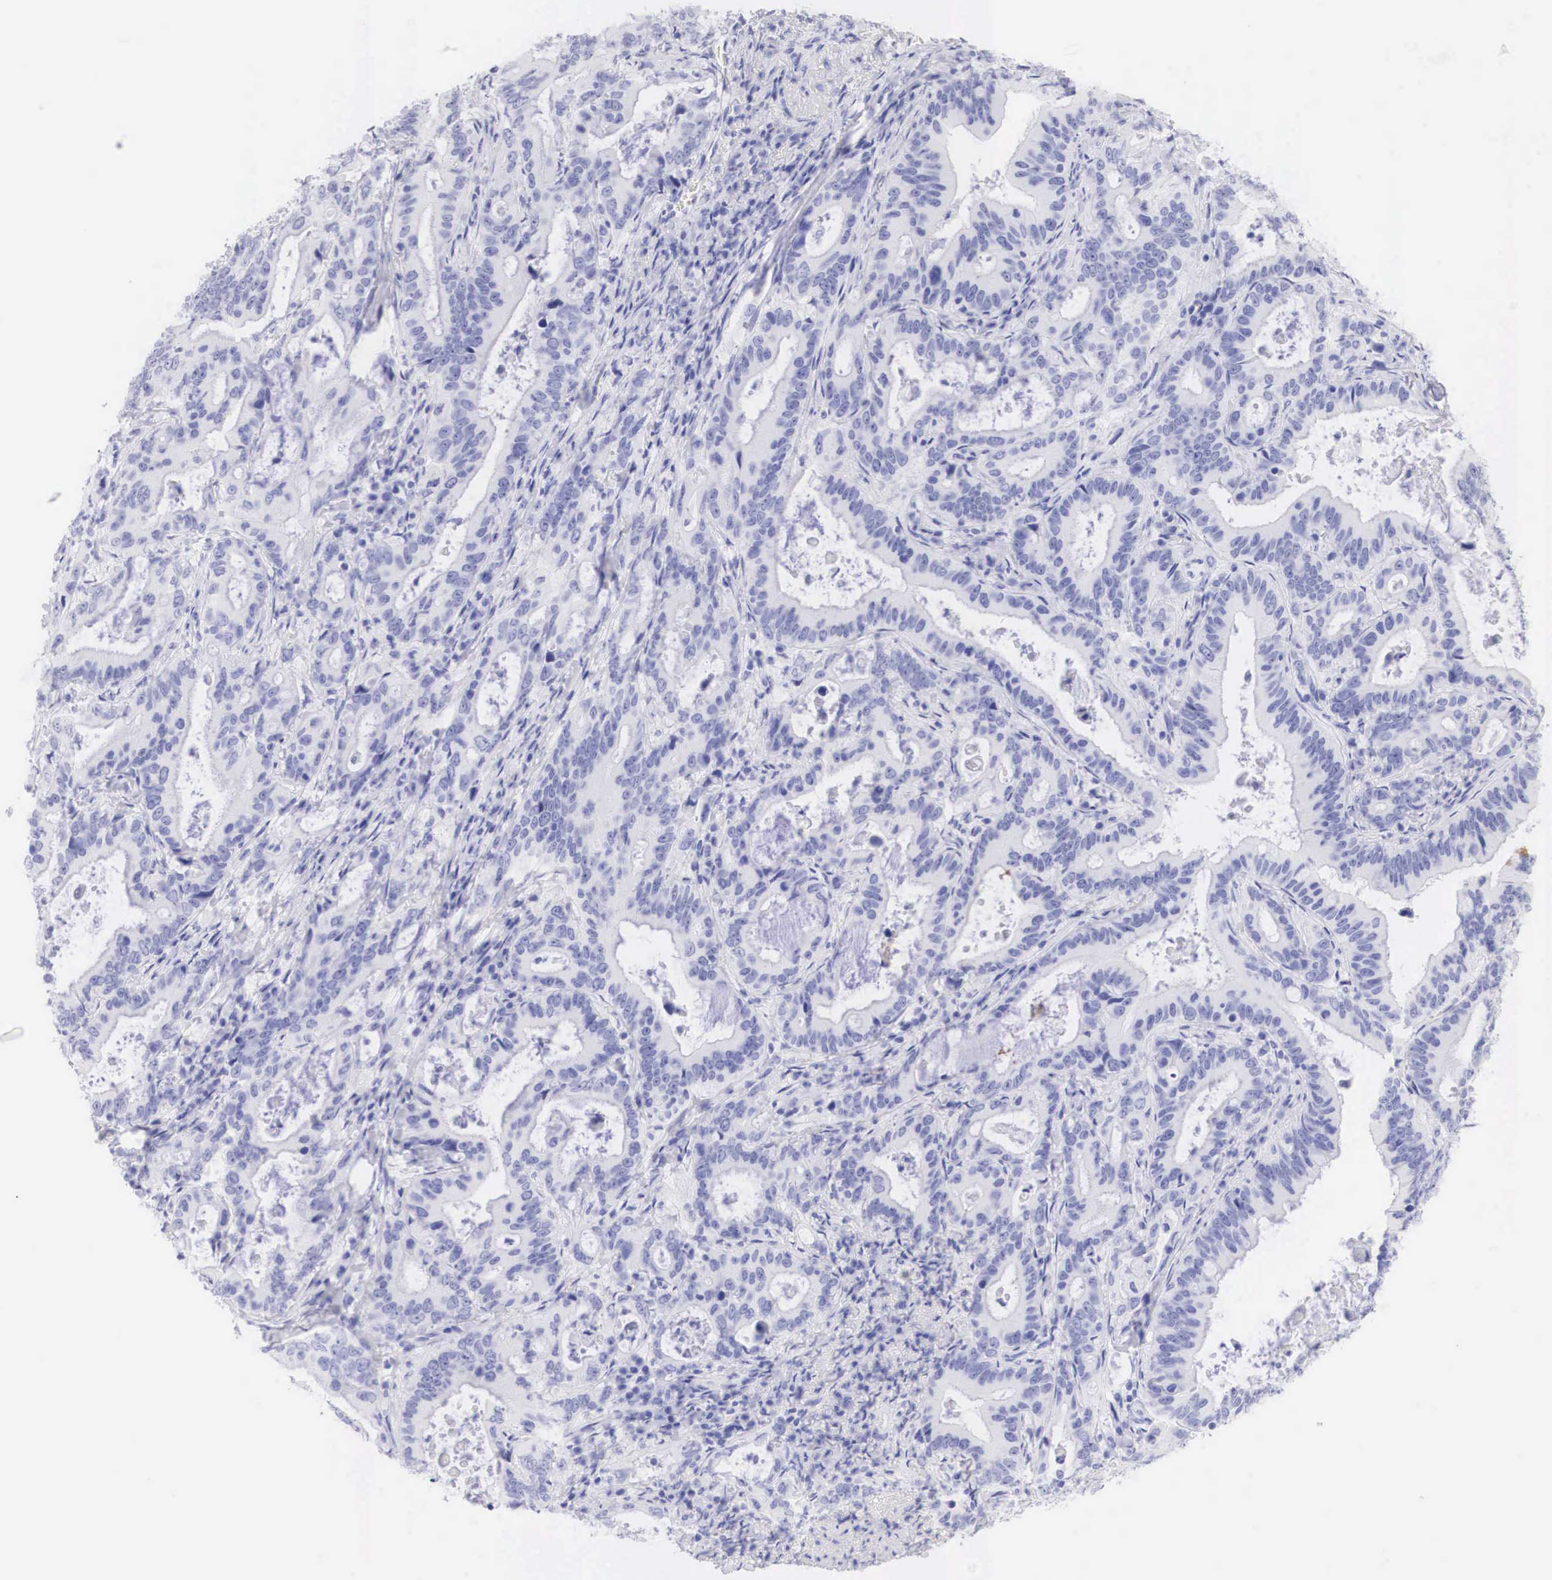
{"staining": {"intensity": "negative", "quantity": "none", "location": "none"}, "tissue": "stomach cancer", "cell_type": "Tumor cells", "image_type": "cancer", "snomed": [{"axis": "morphology", "description": "Adenocarcinoma, NOS"}, {"axis": "topography", "description": "Stomach, upper"}], "caption": "This photomicrograph is of stomach cancer stained with immunohistochemistry to label a protein in brown with the nuclei are counter-stained blue. There is no staining in tumor cells.", "gene": "TYR", "patient": {"sex": "male", "age": 63}}